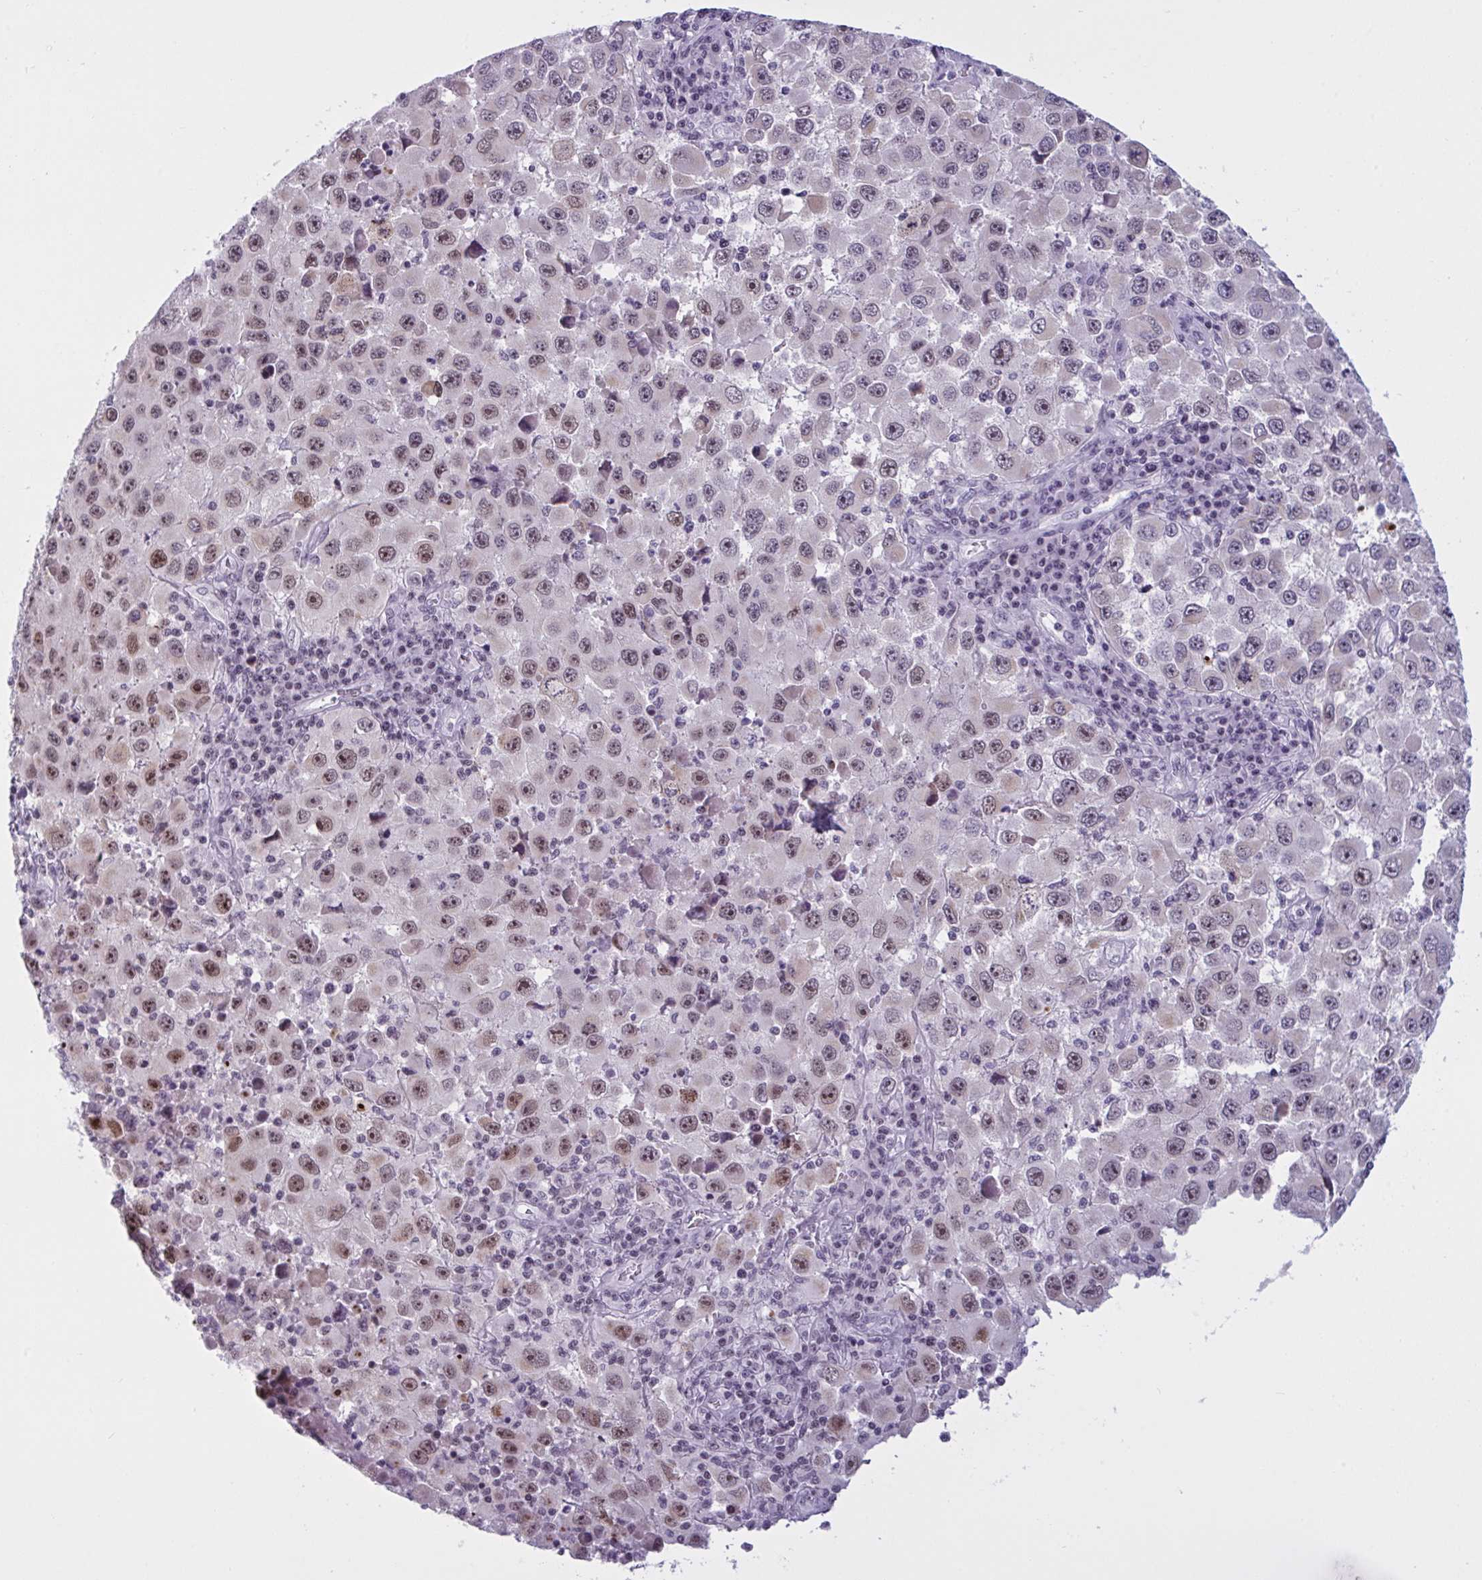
{"staining": {"intensity": "moderate", "quantity": "25%-75%", "location": "nuclear"}, "tissue": "melanoma", "cell_type": "Tumor cells", "image_type": "cancer", "snomed": [{"axis": "morphology", "description": "Malignant melanoma, Metastatic site"}, {"axis": "topography", "description": "Lymph node"}], "caption": "Protein expression analysis of human melanoma reveals moderate nuclear staining in approximately 25%-75% of tumor cells.", "gene": "TGM6", "patient": {"sex": "female", "age": 67}}